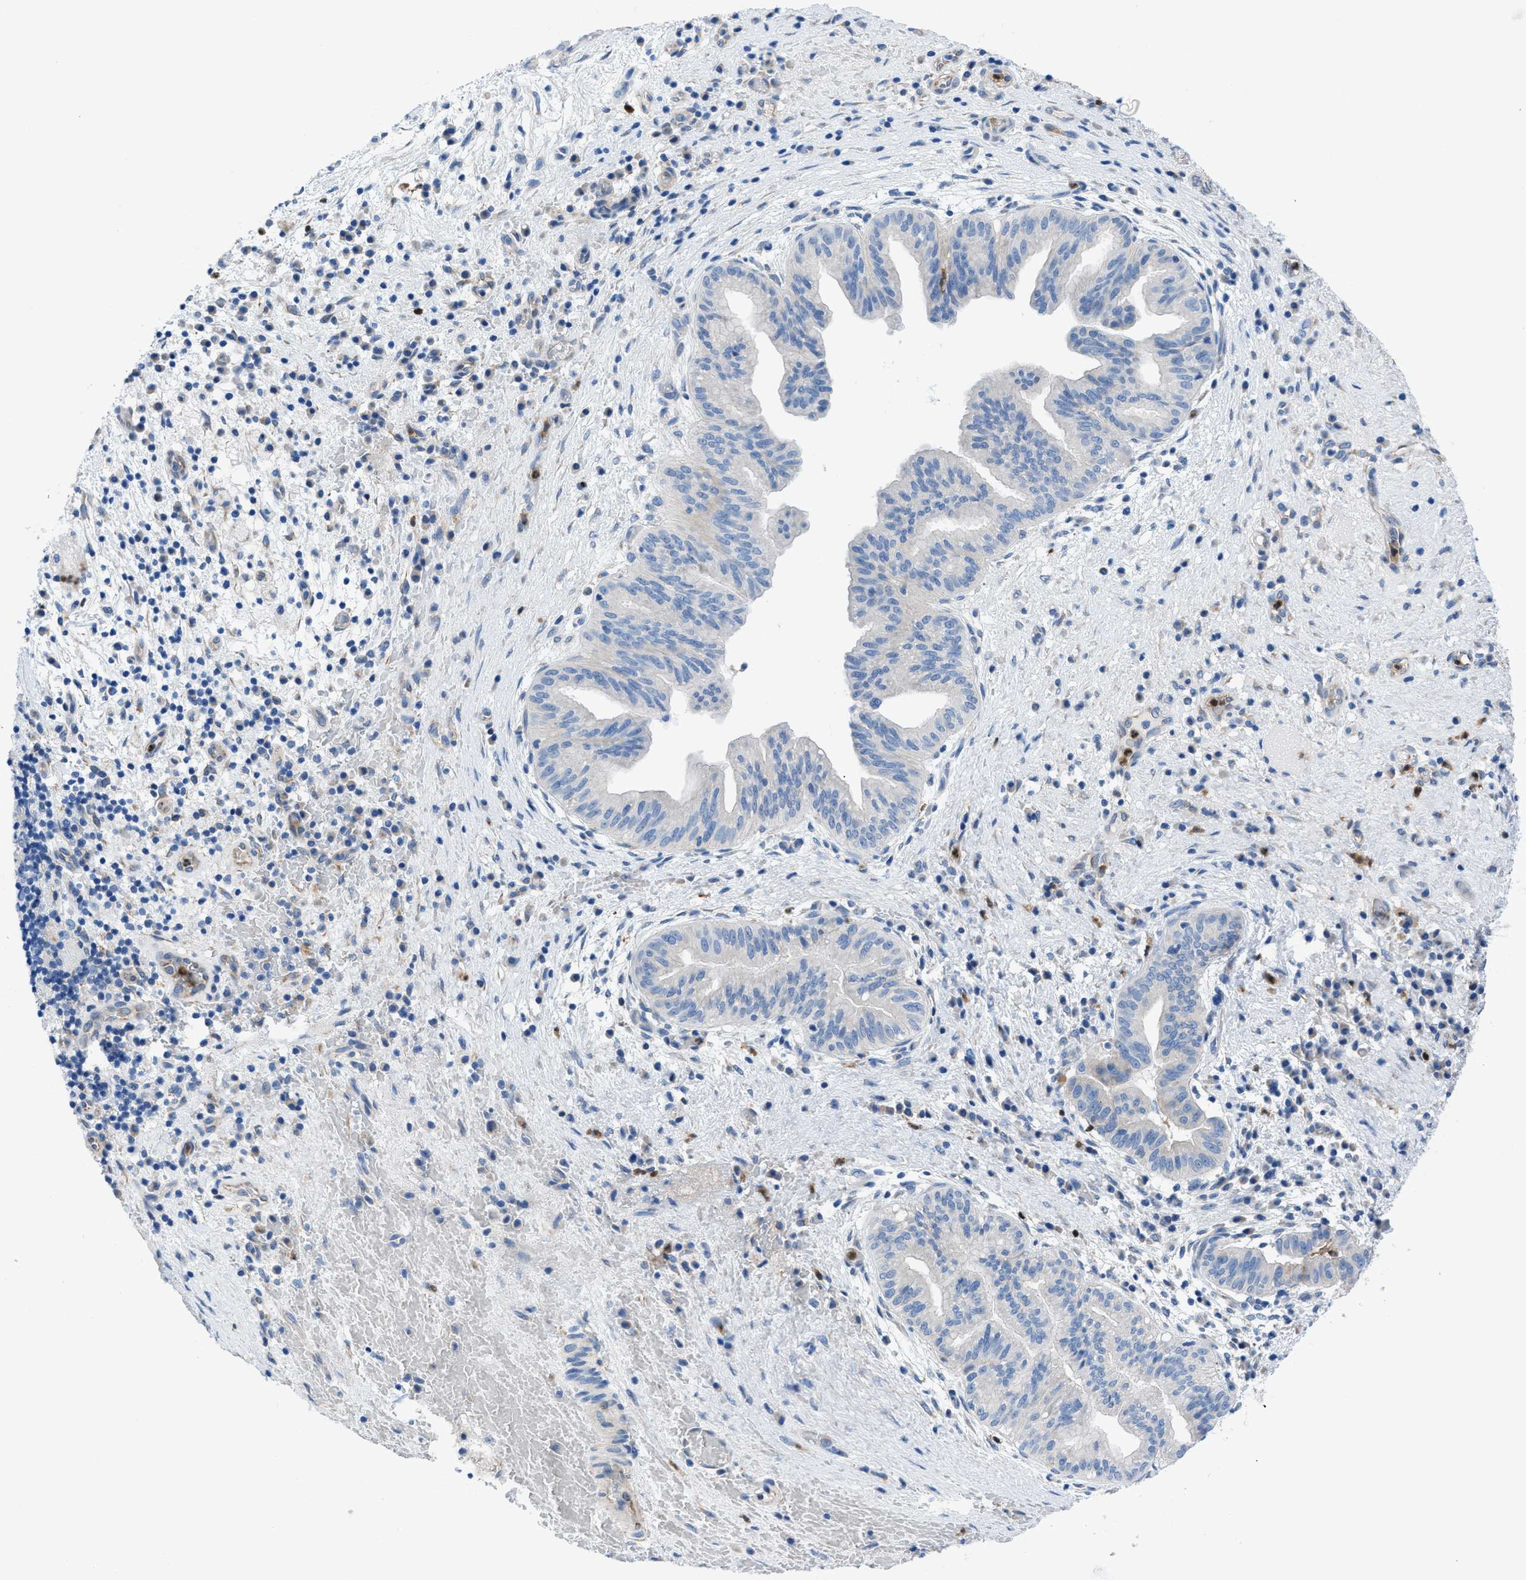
{"staining": {"intensity": "negative", "quantity": "none", "location": "none"}, "tissue": "liver cancer", "cell_type": "Tumor cells", "image_type": "cancer", "snomed": [{"axis": "morphology", "description": "Cholangiocarcinoma"}, {"axis": "topography", "description": "Liver"}], "caption": "Liver cancer stained for a protein using immunohistochemistry (IHC) shows no positivity tumor cells.", "gene": "ITPR1", "patient": {"sex": "female", "age": 38}}